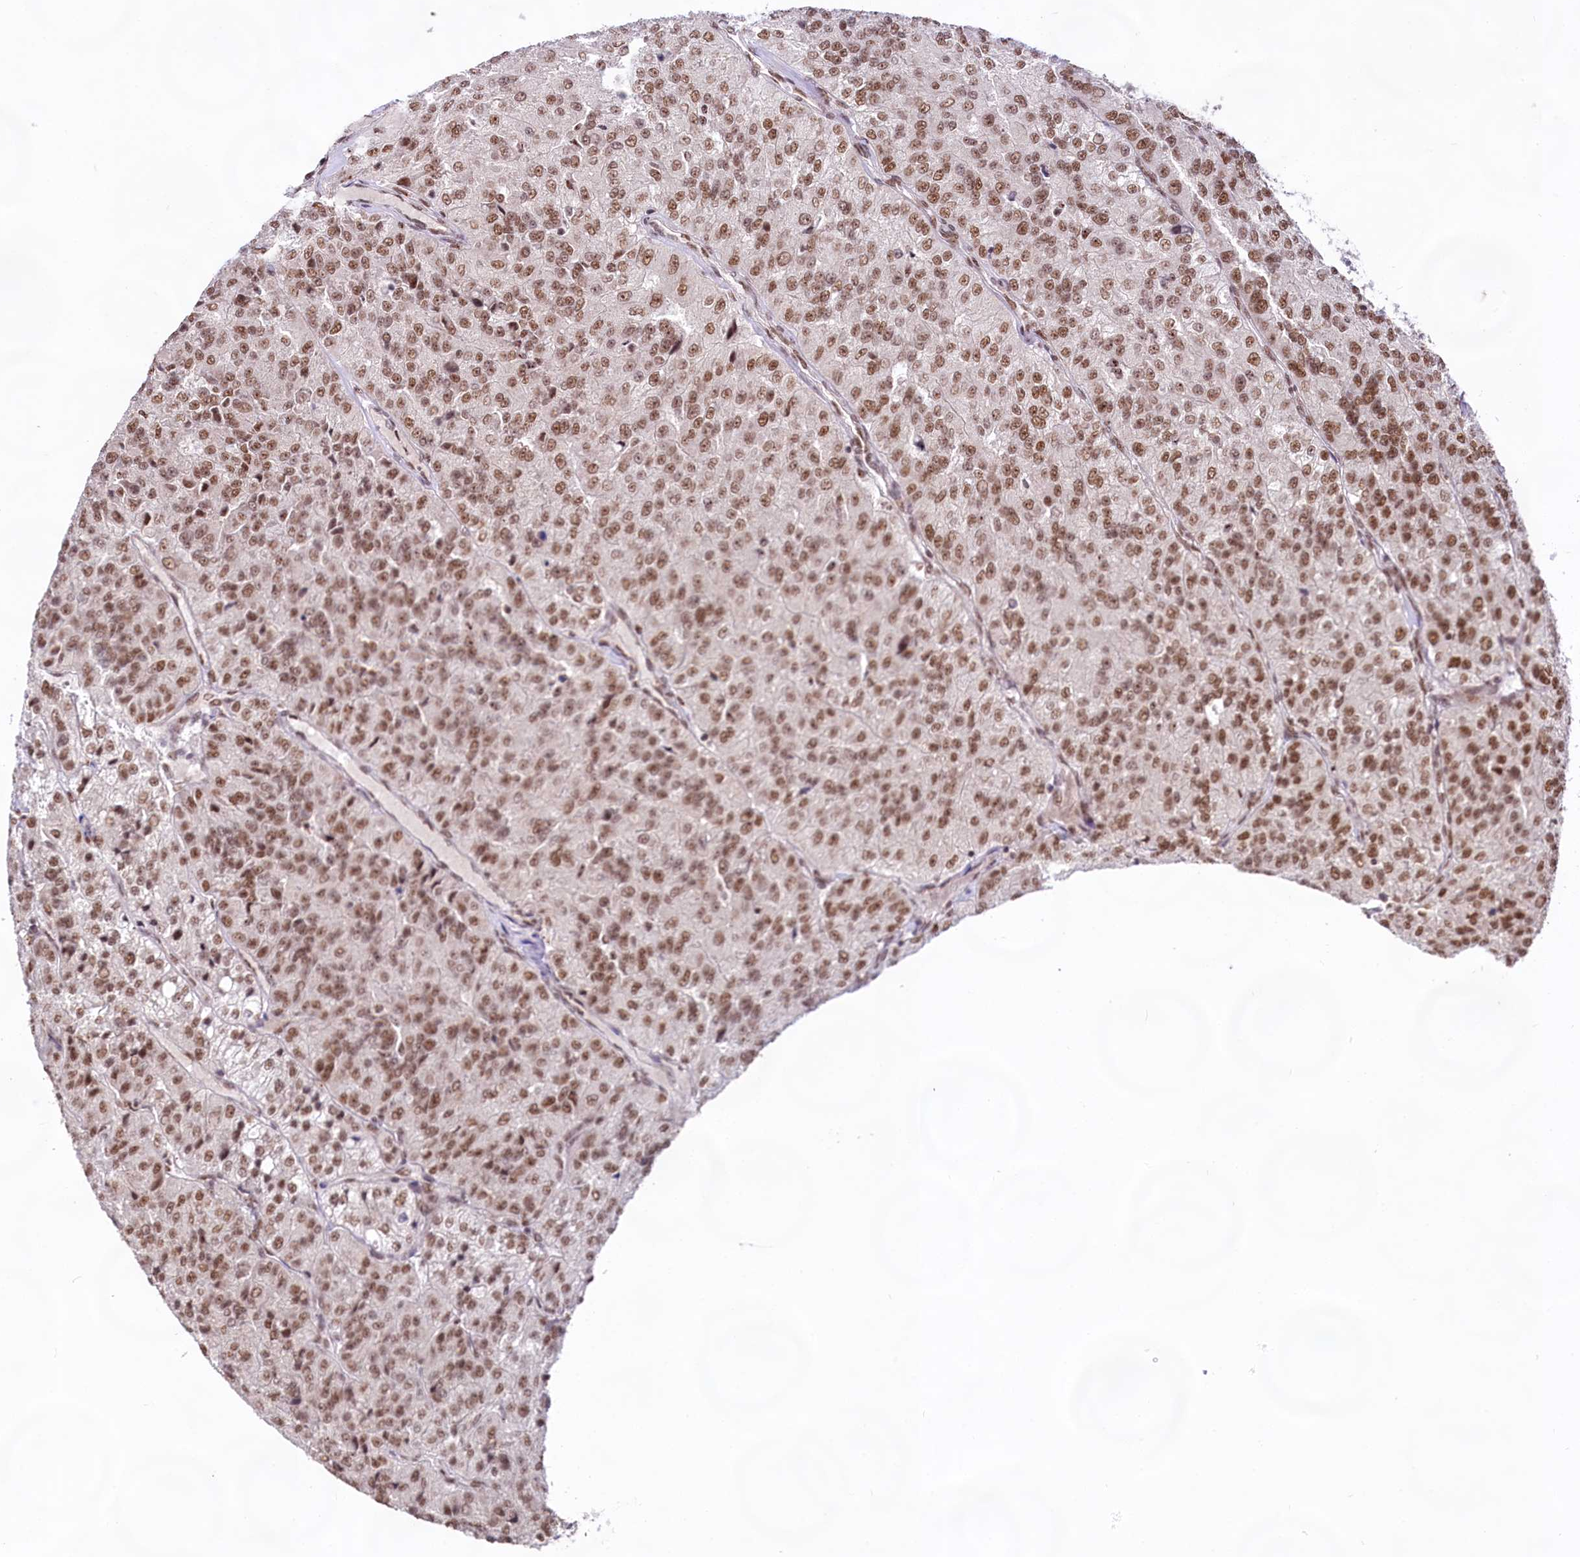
{"staining": {"intensity": "moderate", "quantity": ">75%", "location": "nuclear"}, "tissue": "renal cancer", "cell_type": "Tumor cells", "image_type": "cancer", "snomed": [{"axis": "morphology", "description": "Adenocarcinoma, NOS"}, {"axis": "topography", "description": "Kidney"}], "caption": "Moderate nuclear protein staining is seen in approximately >75% of tumor cells in renal cancer.", "gene": "HIRA", "patient": {"sex": "female", "age": 63}}